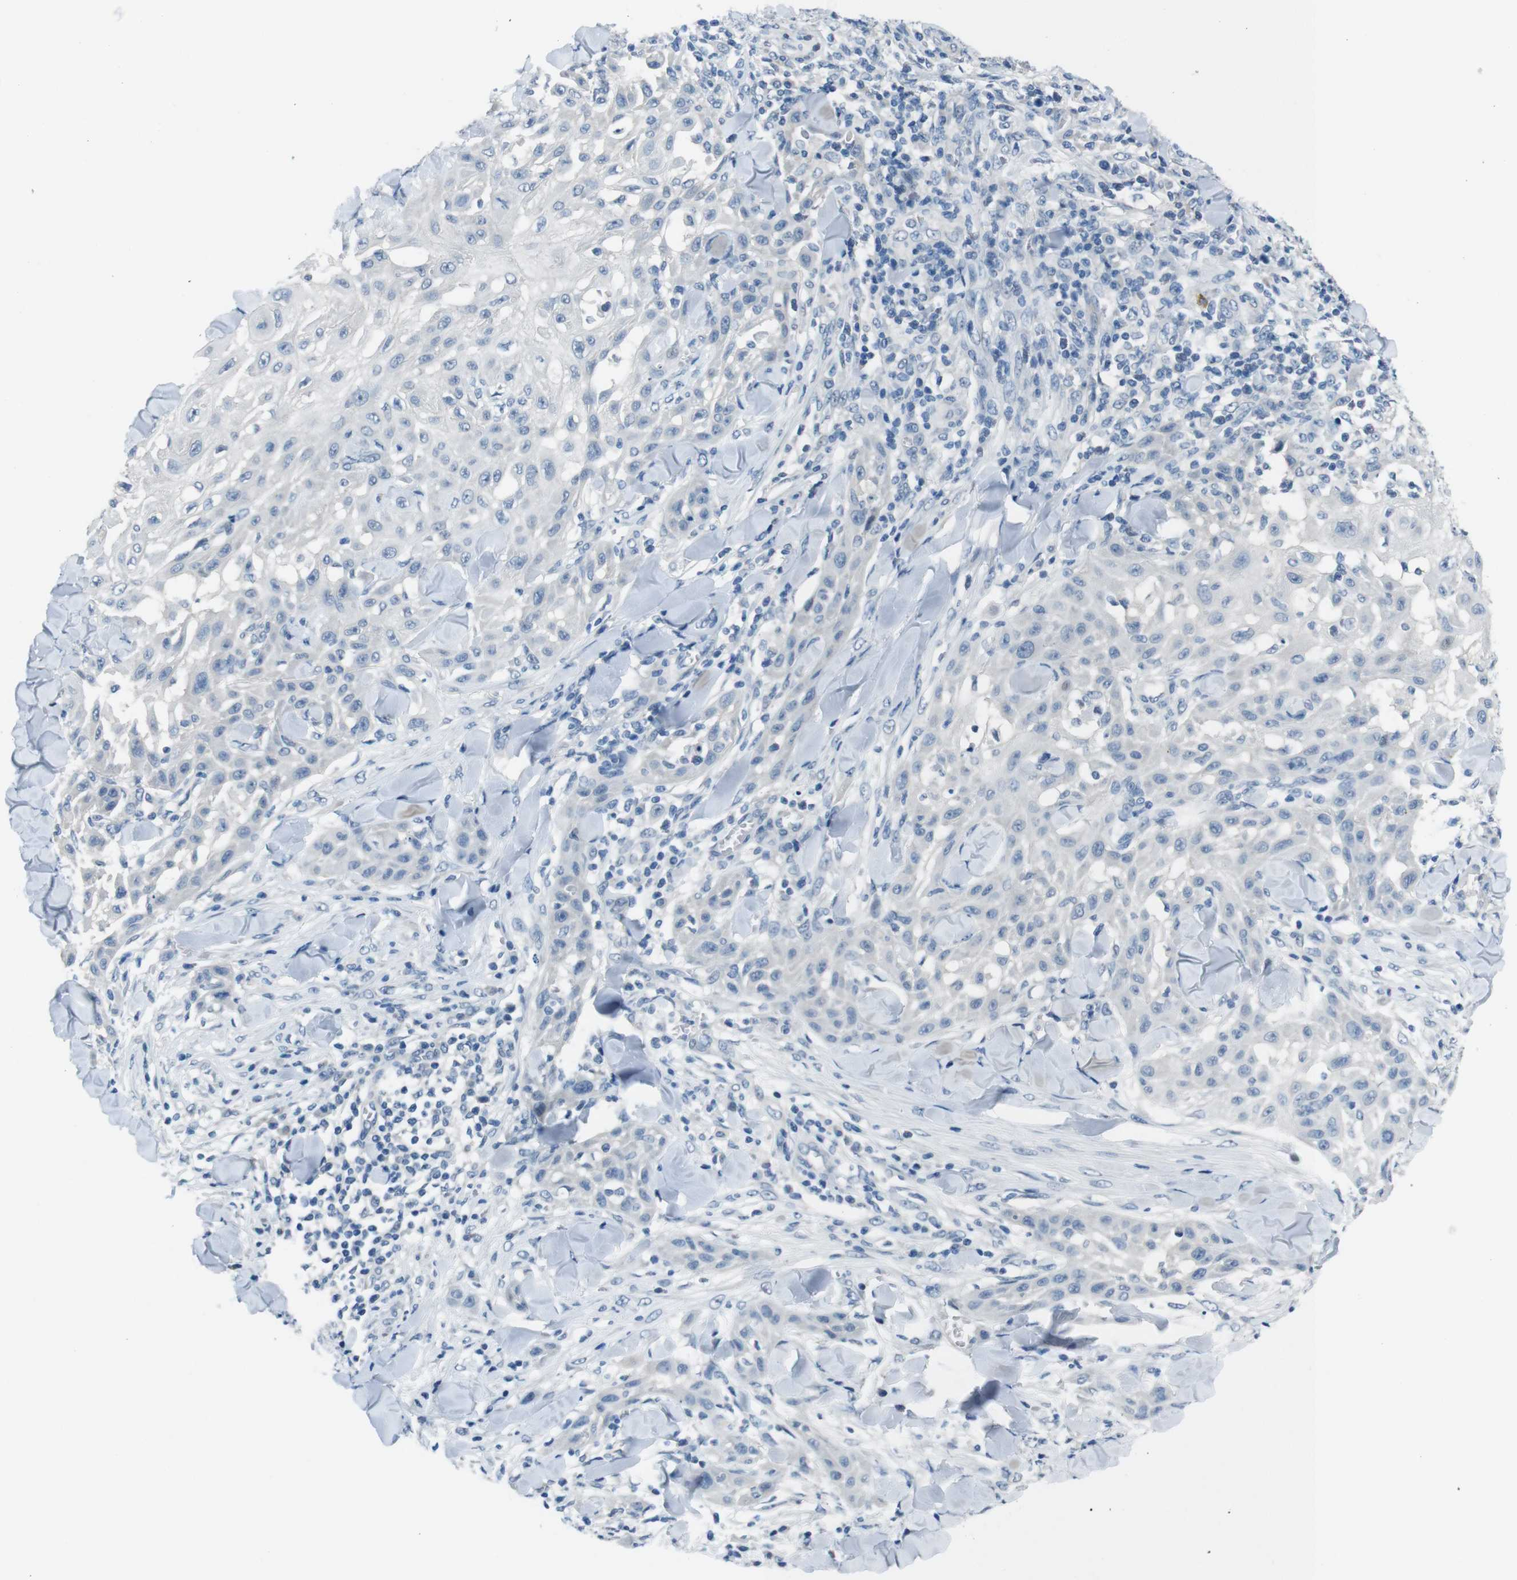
{"staining": {"intensity": "negative", "quantity": "none", "location": "none"}, "tissue": "skin cancer", "cell_type": "Tumor cells", "image_type": "cancer", "snomed": [{"axis": "morphology", "description": "Squamous cell carcinoma, NOS"}, {"axis": "topography", "description": "Skin"}], "caption": "There is no significant expression in tumor cells of squamous cell carcinoma (skin). (Immunohistochemistry (ihc), brightfield microscopy, high magnification).", "gene": "HRH2", "patient": {"sex": "male", "age": 24}}